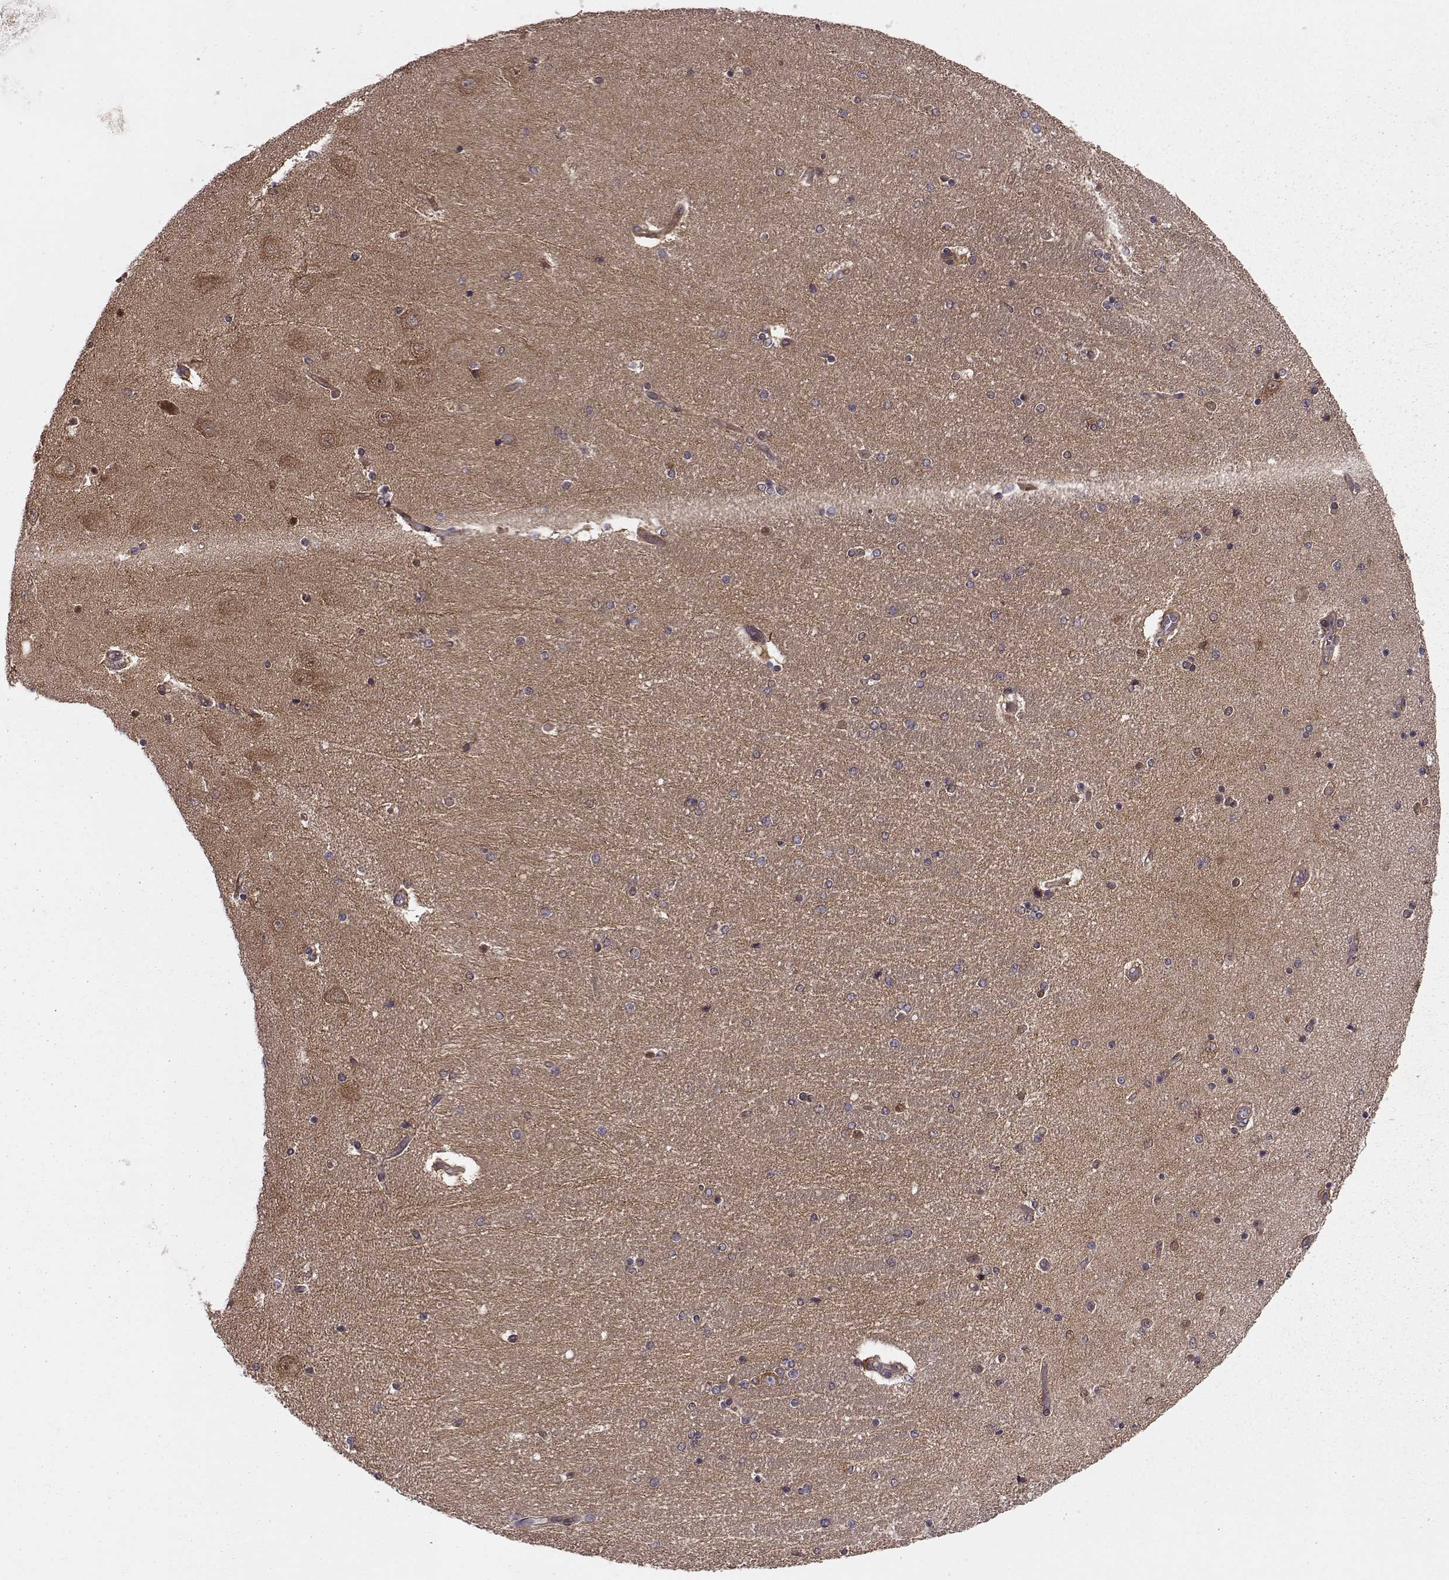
{"staining": {"intensity": "negative", "quantity": "none", "location": "none"}, "tissue": "hippocampus", "cell_type": "Glial cells", "image_type": "normal", "snomed": [{"axis": "morphology", "description": "Normal tissue, NOS"}, {"axis": "topography", "description": "Hippocampus"}], "caption": "The histopathology image demonstrates no significant staining in glial cells of hippocampus.", "gene": "RABGAP1", "patient": {"sex": "female", "age": 54}}